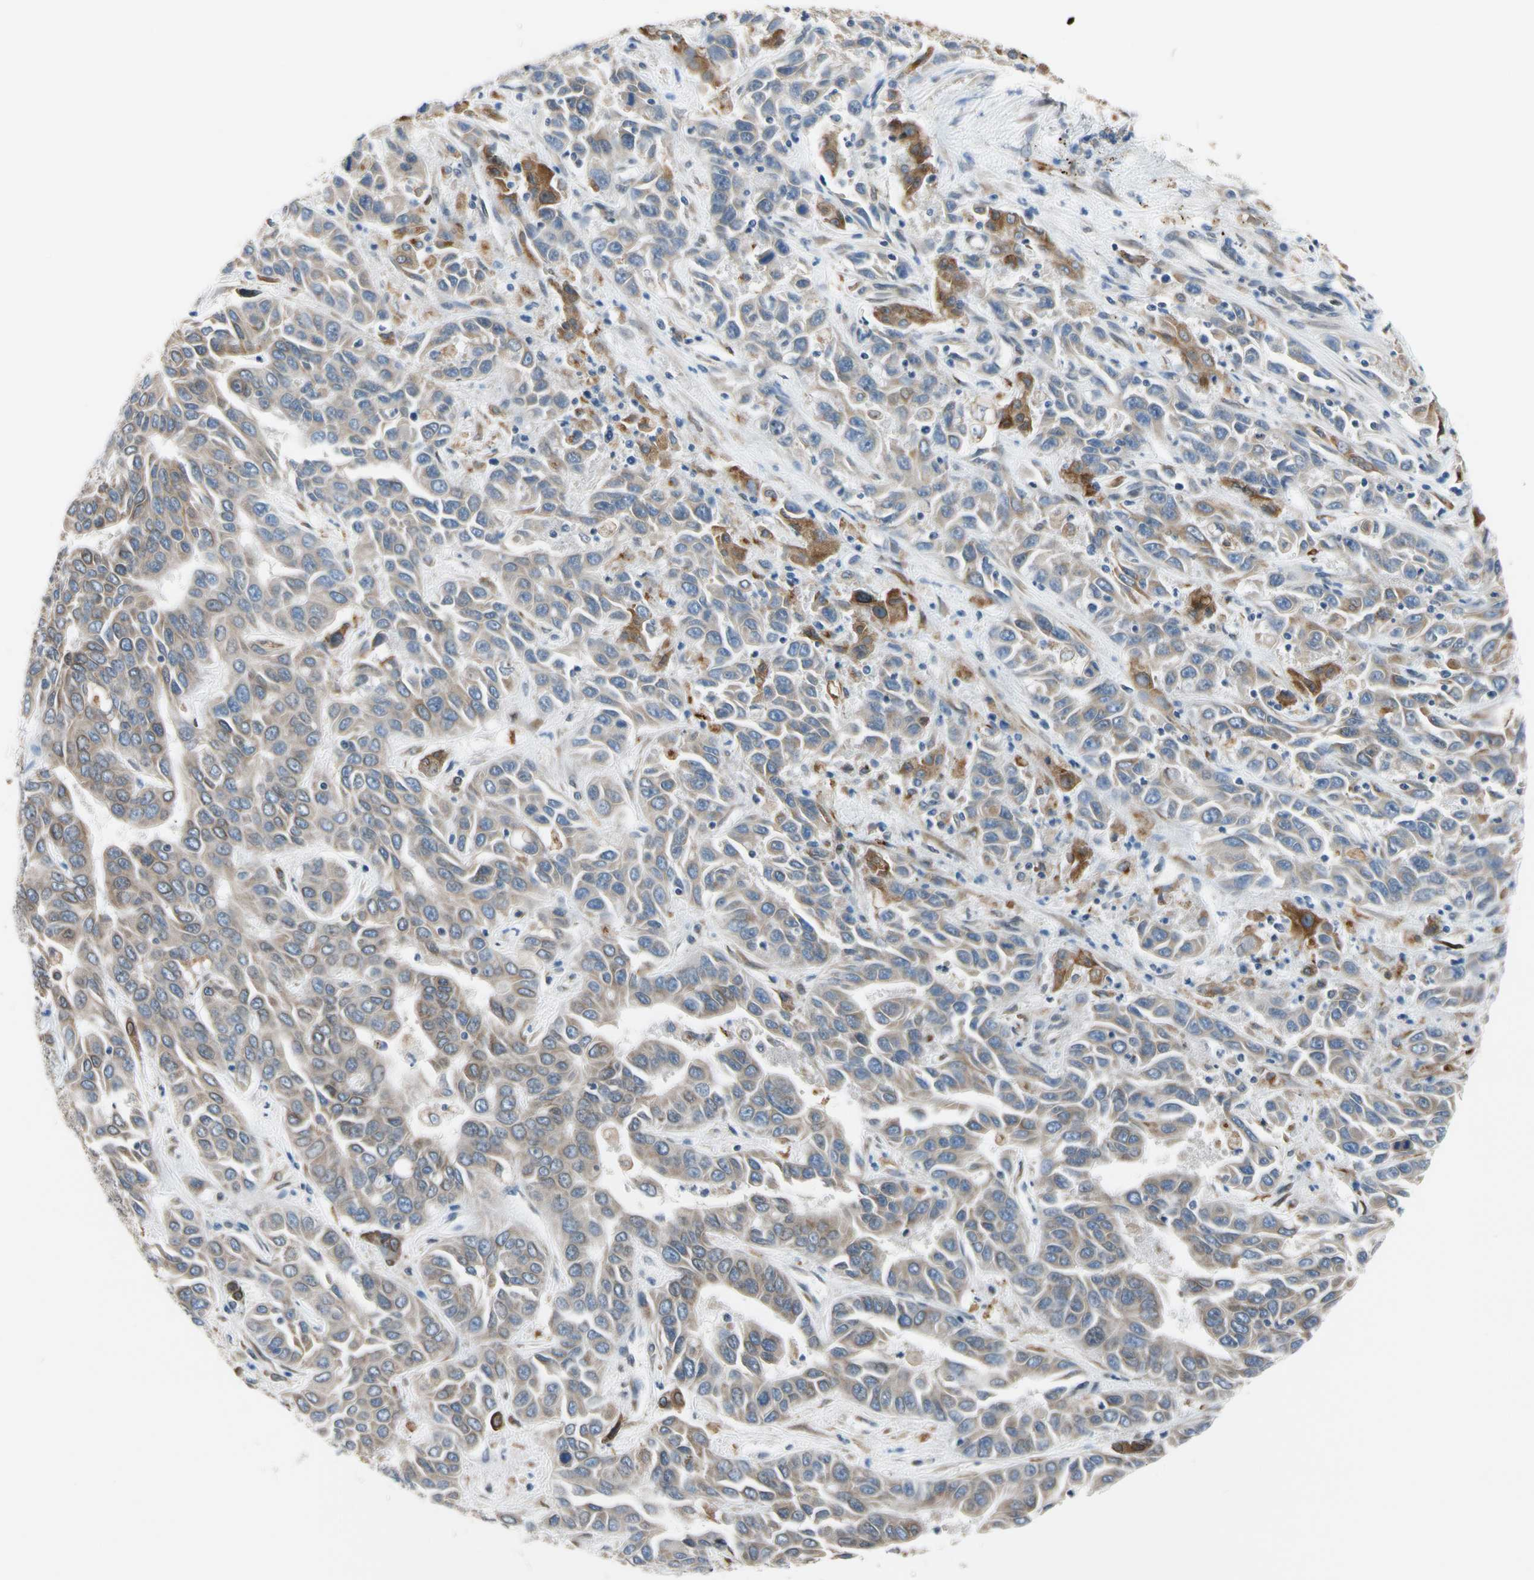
{"staining": {"intensity": "weak", "quantity": ">75%", "location": "cytoplasmic/membranous"}, "tissue": "liver cancer", "cell_type": "Tumor cells", "image_type": "cancer", "snomed": [{"axis": "morphology", "description": "Cholangiocarcinoma"}, {"axis": "topography", "description": "Liver"}], "caption": "A brown stain shows weak cytoplasmic/membranous positivity of a protein in human liver cancer tumor cells.", "gene": "TMED7", "patient": {"sex": "female", "age": 52}}